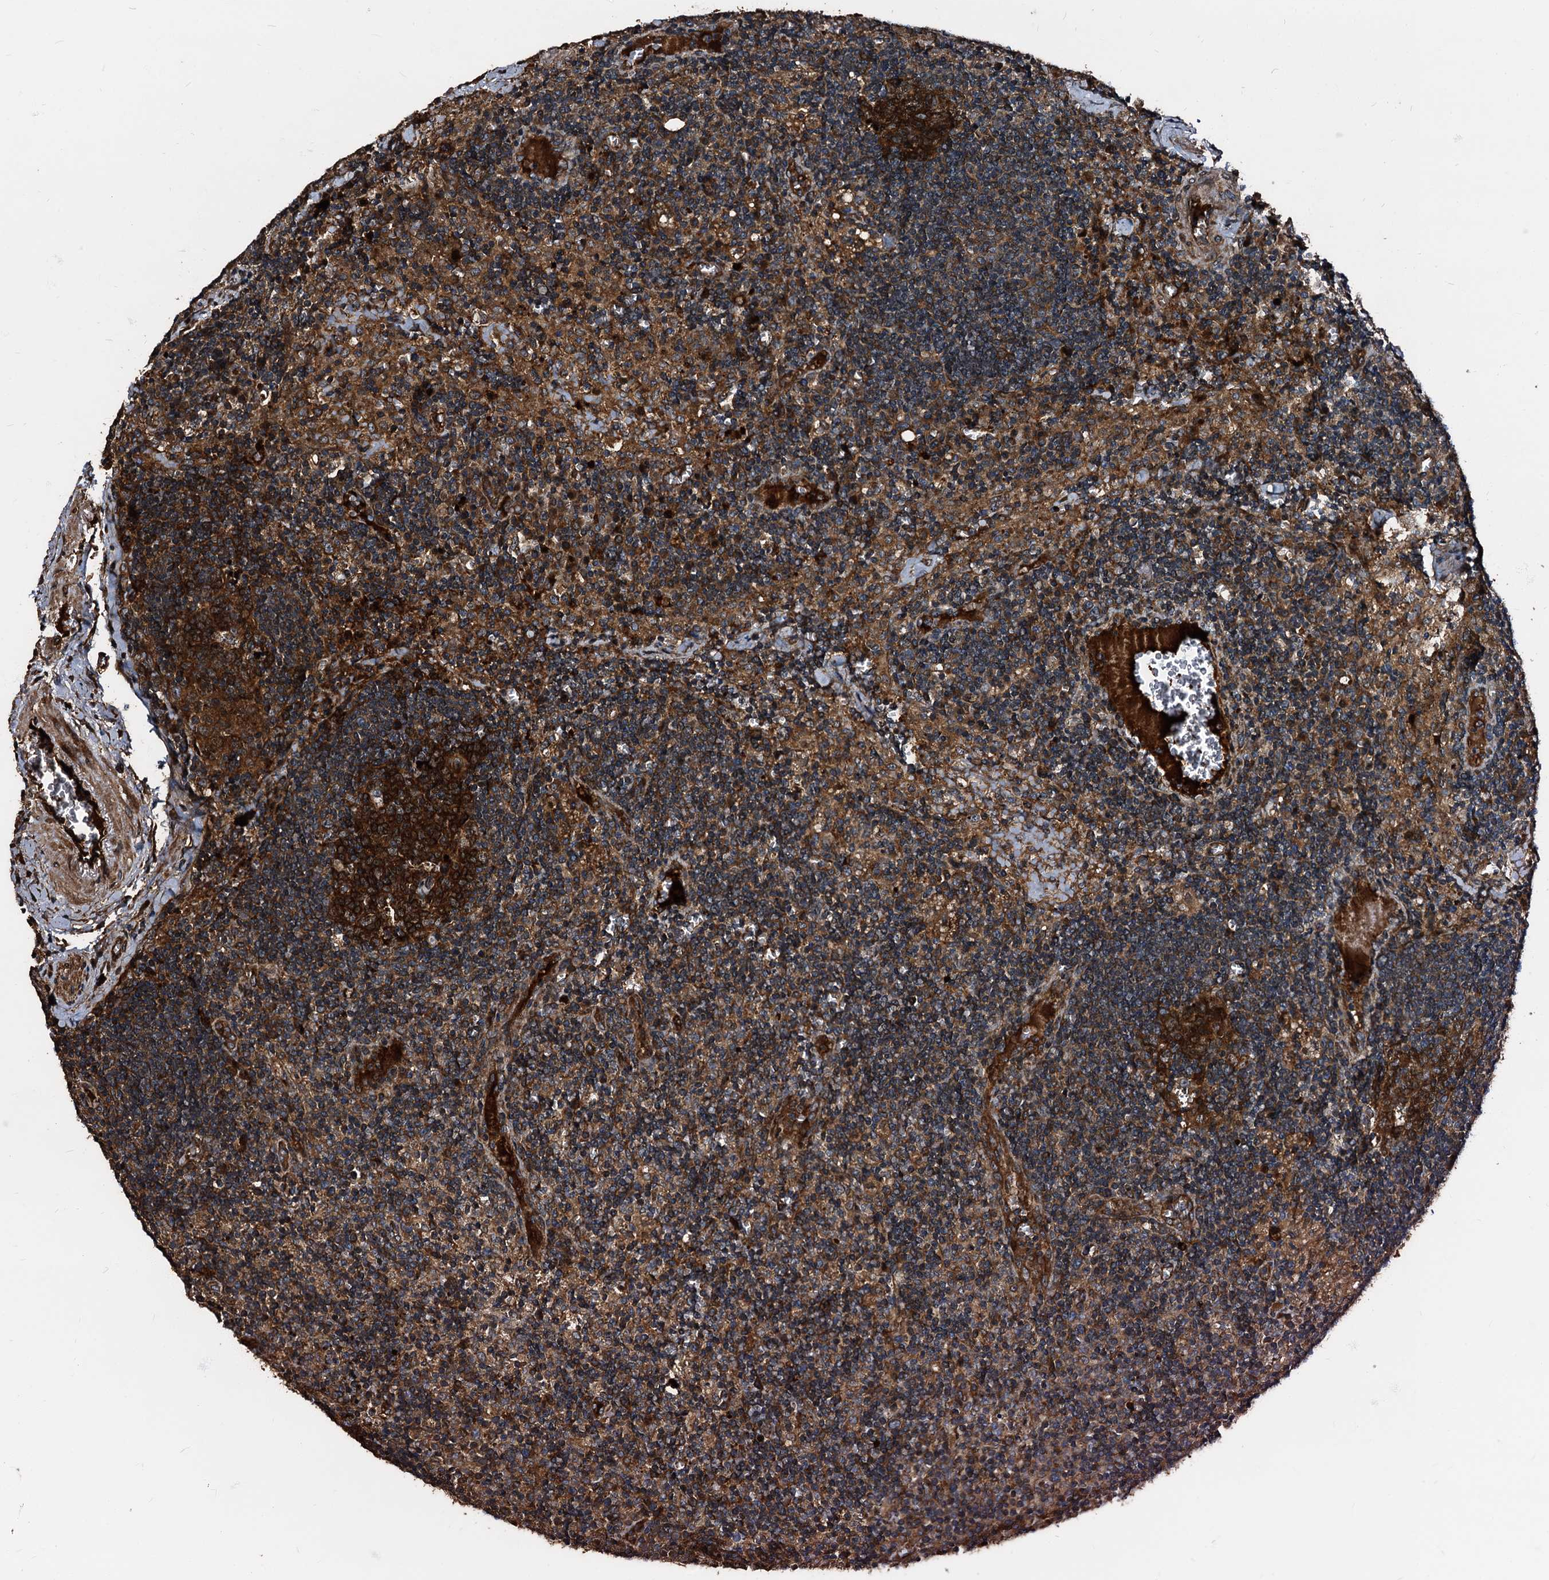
{"staining": {"intensity": "strong", "quantity": ">75%", "location": "cytoplasmic/membranous"}, "tissue": "lymph node", "cell_type": "Germinal center cells", "image_type": "normal", "snomed": [{"axis": "morphology", "description": "Normal tissue, NOS"}, {"axis": "topography", "description": "Lymph node"}], "caption": "A high amount of strong cytoplasmic/membranous positivity is appreciated in about >75% of germinal center cells in benign lymph node.", "gene": "PEX5", "patient": {"sex": "male", "age": 58}}